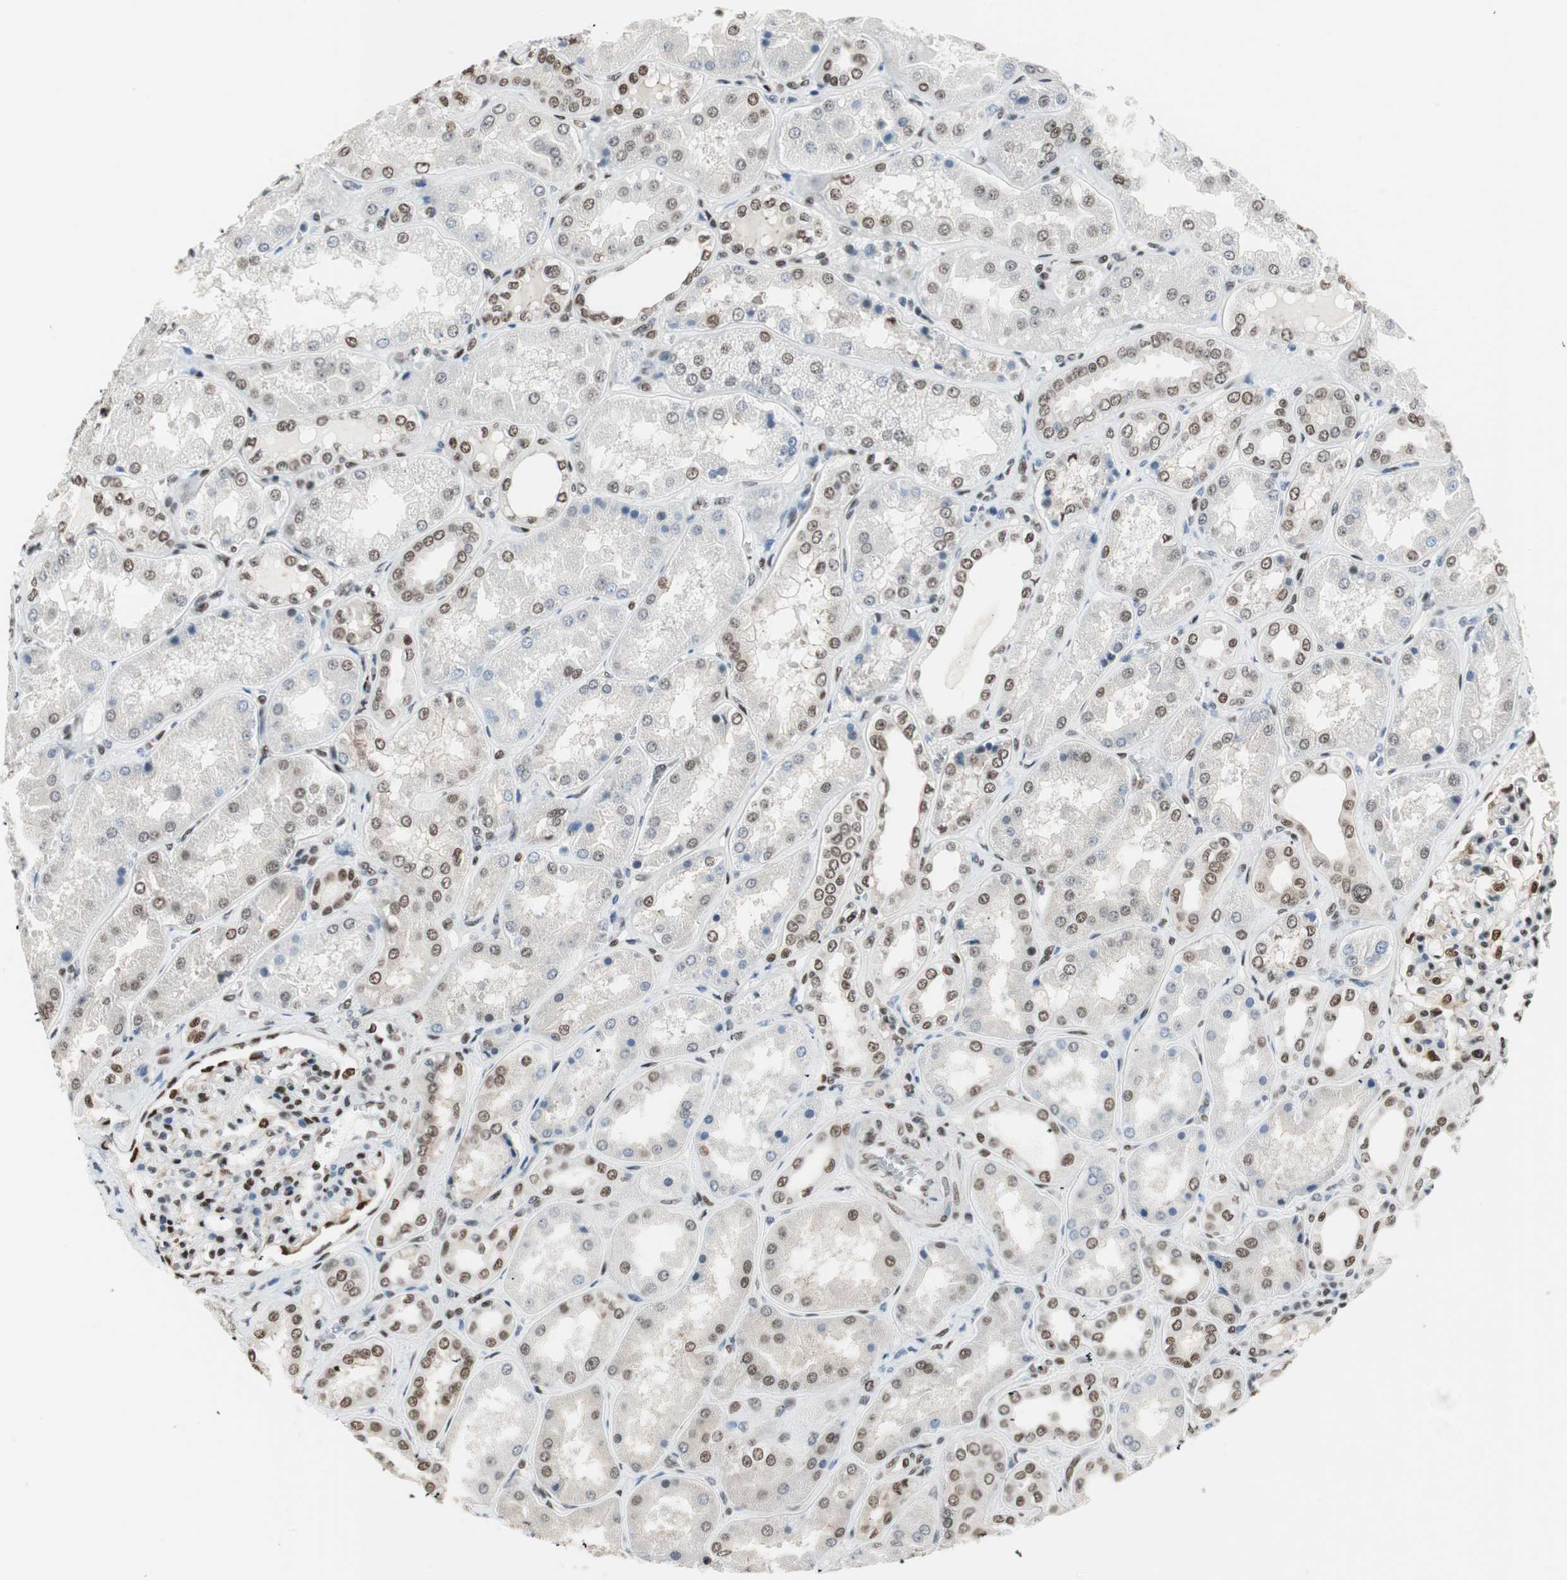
{"staining": {"intensity": "strong", "quantity": ">75%", "location": "nuclear"}, "tissue": "kidney", "cell_type": "Cells in glomeruli", "image_type": "normal", "snomed": [{"axis": "morphology", "description": "Normal tissue, NOS"}, {"axis": "topography", "description": "Kidney"}], "caption": "Immunohistochemistry (IHC) of unremarkable kidney shows high levels of strong nuclear staining in about >75% of cells in glomeruli. (Stains: DAB (3,3'-diaminobenzidine) in brown, nuclei in blue, Microscopy: brightfield microscopy at high magnification).", "gene": "ZBTB17", "patient": {"sex": "female", "age": 56}}